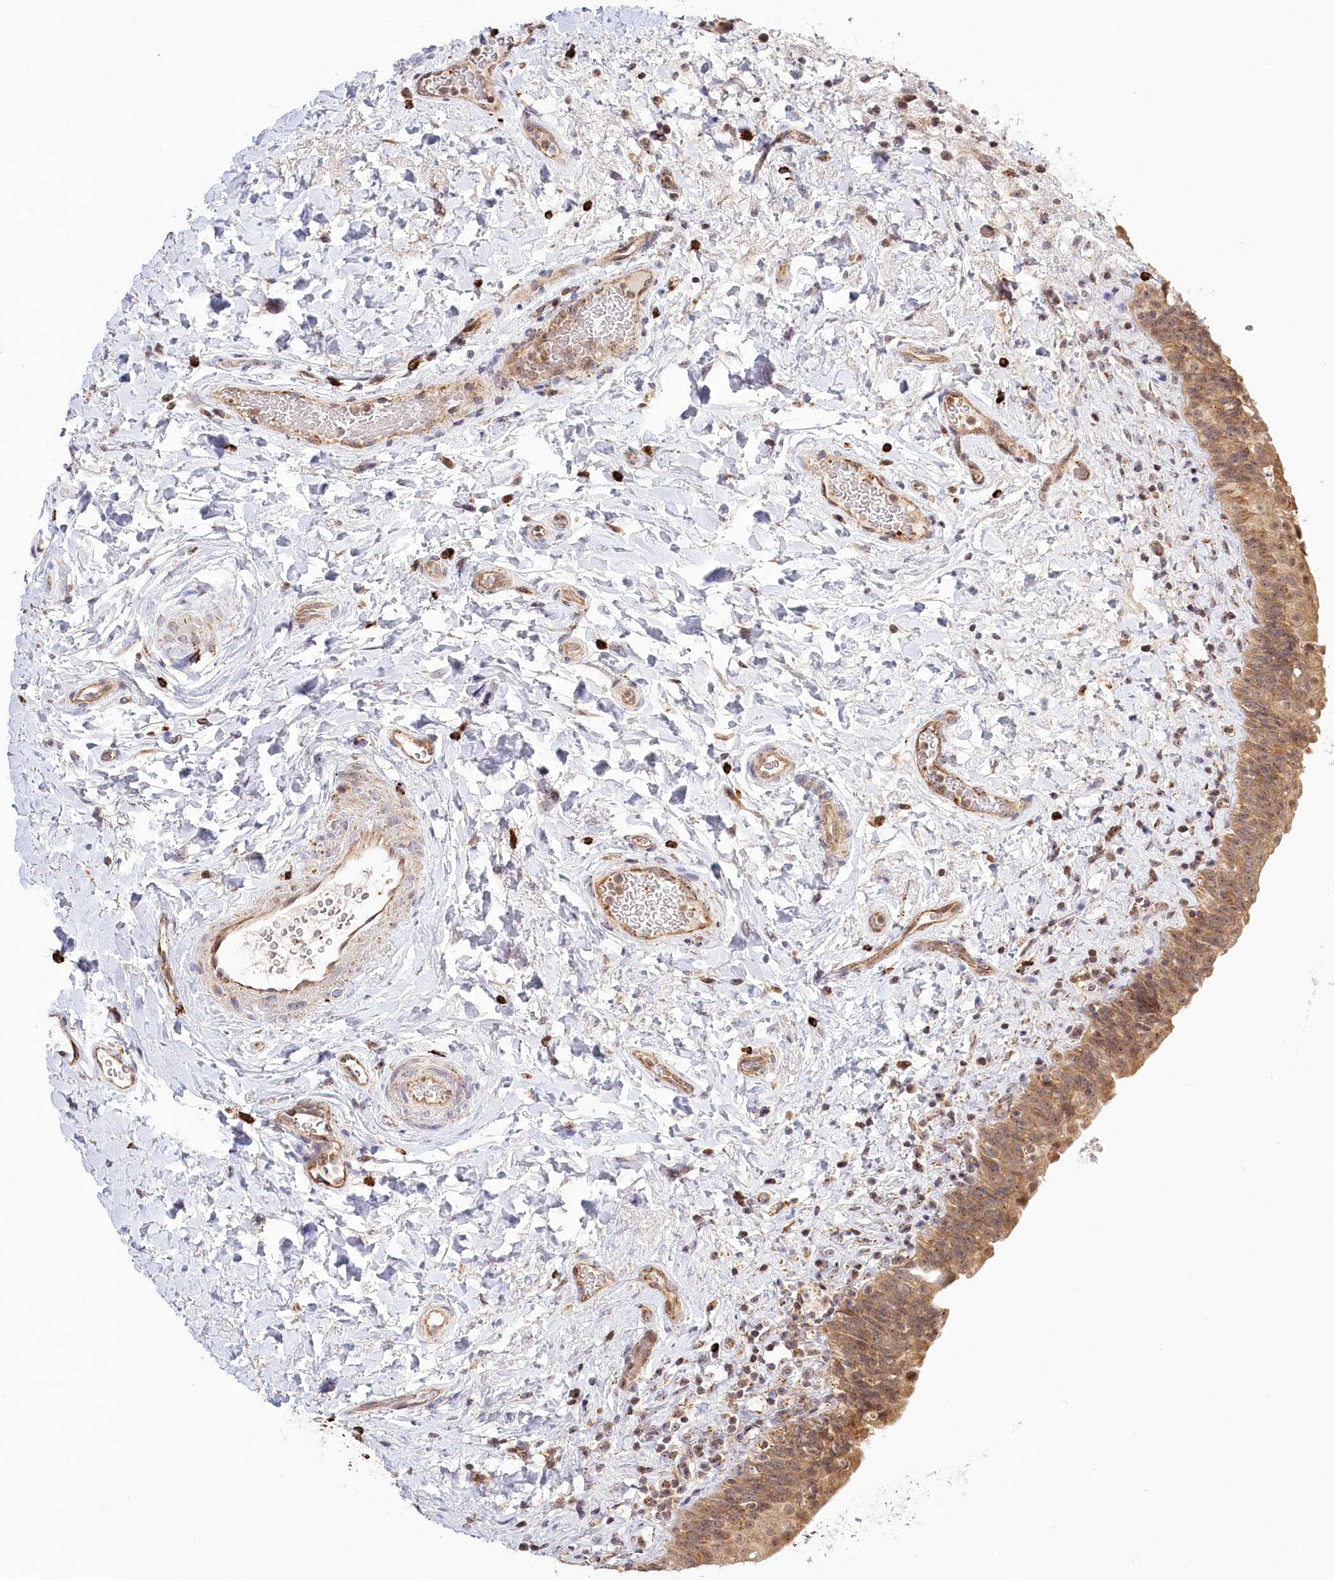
{"staining": {"intensity": "moderate", "quantity": ">75%", "location": "cytoplasmic/membranous,nuclear"}, "tissue": "urinary bladder", "cell_type": "Urothelial cells", "image_type": "normal", "snomed": [{"axis": "morphology", "description": "Normal tissue, NOS"}, {"axis": "topography", "description": "Urinary bladder"}], "caption": "Urothelial cells reveal moderate cytoplasmic/membranous,nuclear expression in approximately >75% of cells in unremarkable urinary bladder.", "gene": "RTN4IP1", "patient": {"sex": "male", "age": 83}}